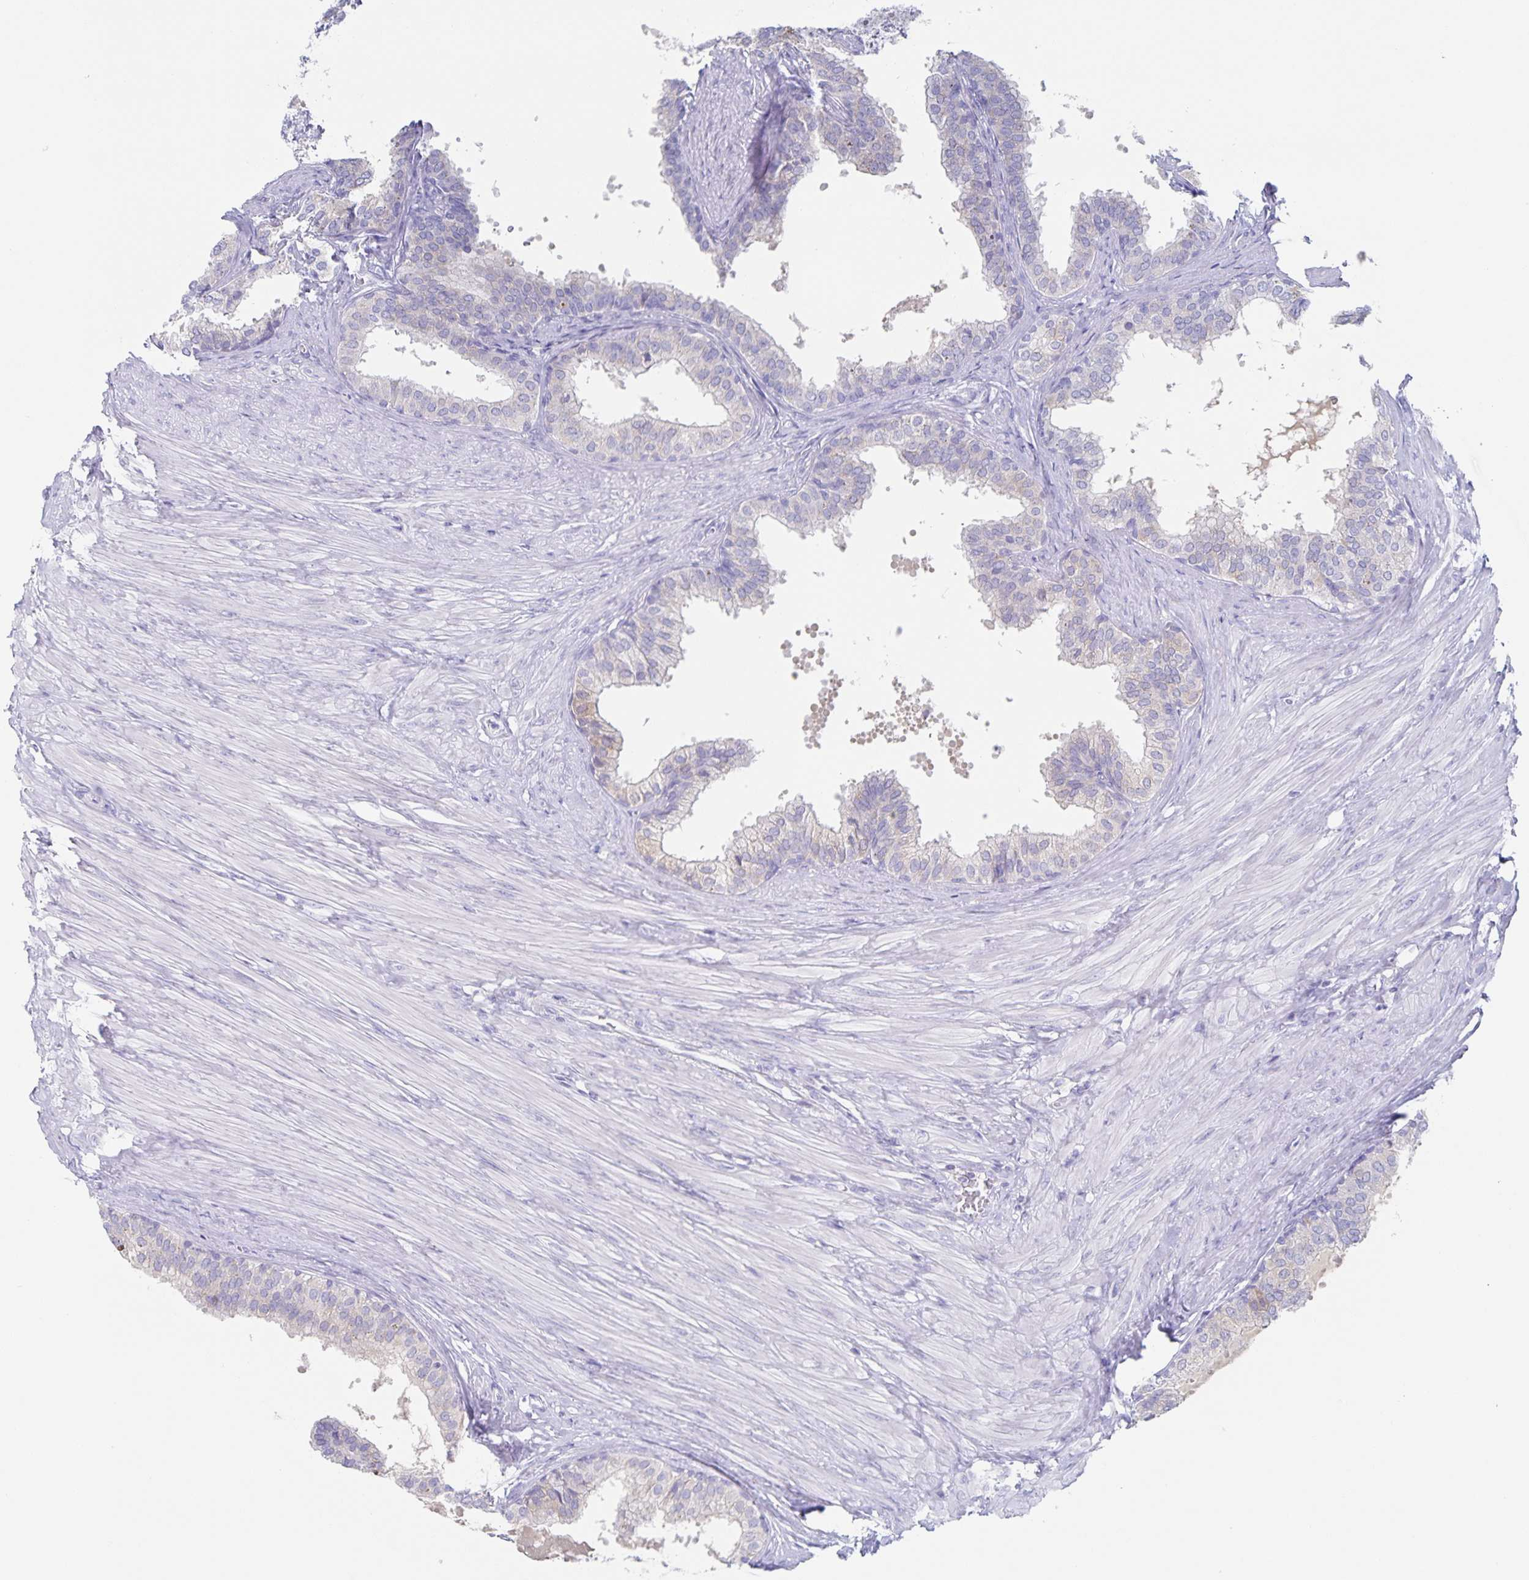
{"staining": {"intensity": "negative", "quantity": "none", "location": "none"}, "tissue": "prostate", "cell_type": "Glandular cells", "image_type": "normal", "snomed": [{"axis": "morphology", "description": "Normal tissue, NOS"}, {"axis": "topography", "description": "Prostate"}, {"axis": "topography", "description": "Peripheral nerve tissue"}], "caption": "This image is of normal prostate stained with immunohistochemistry to label a protein in brown with the nuclei are counter-stained blue. There is no staining in glandular cells. Brightfield microscopy of immunohistochemistry (IHC) stained with DAB (brown) and hematoxylin (blue), captured at high magnification.", "gene": "RPL36A", "patient": {"sex": "male", "age": 55}}